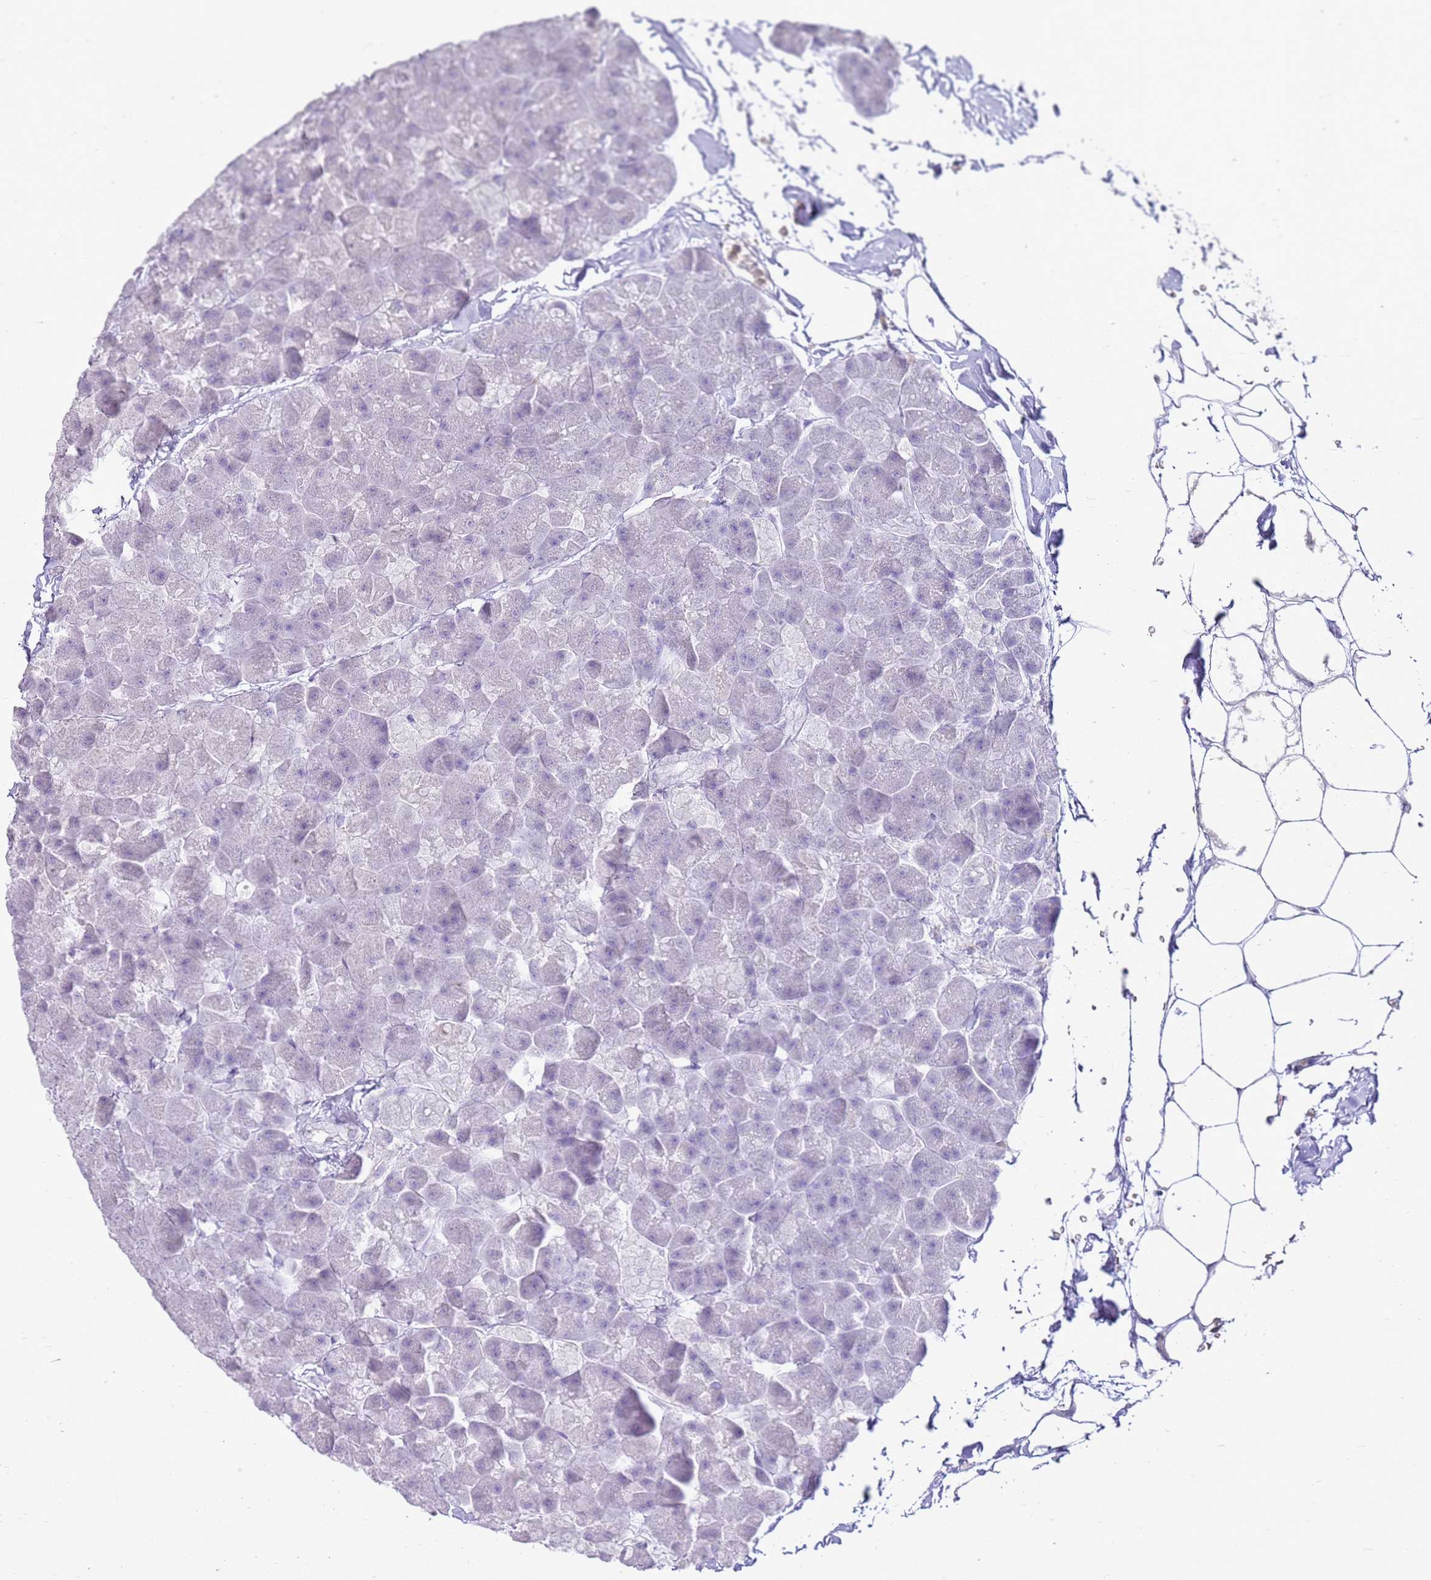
{"staining": {"intensity": "negative", "quantity": "none", "location": "none"}, "tissue": "pancreas", "cell_type": "Exocrine glandular cells", "image_type": "normal", "snomed": [{"axis": "morphology", "description": "Normal tissue, NOS"}, {"axis": "topography", "description": "Pancreas"}], "caption": "This is an immunohistochemistry histopathology image of unremarkable pancreas. There is no staining in exocrine glandular cells.", "gene": "CSTA", "patient": {"sex": "male", "age": 35}}